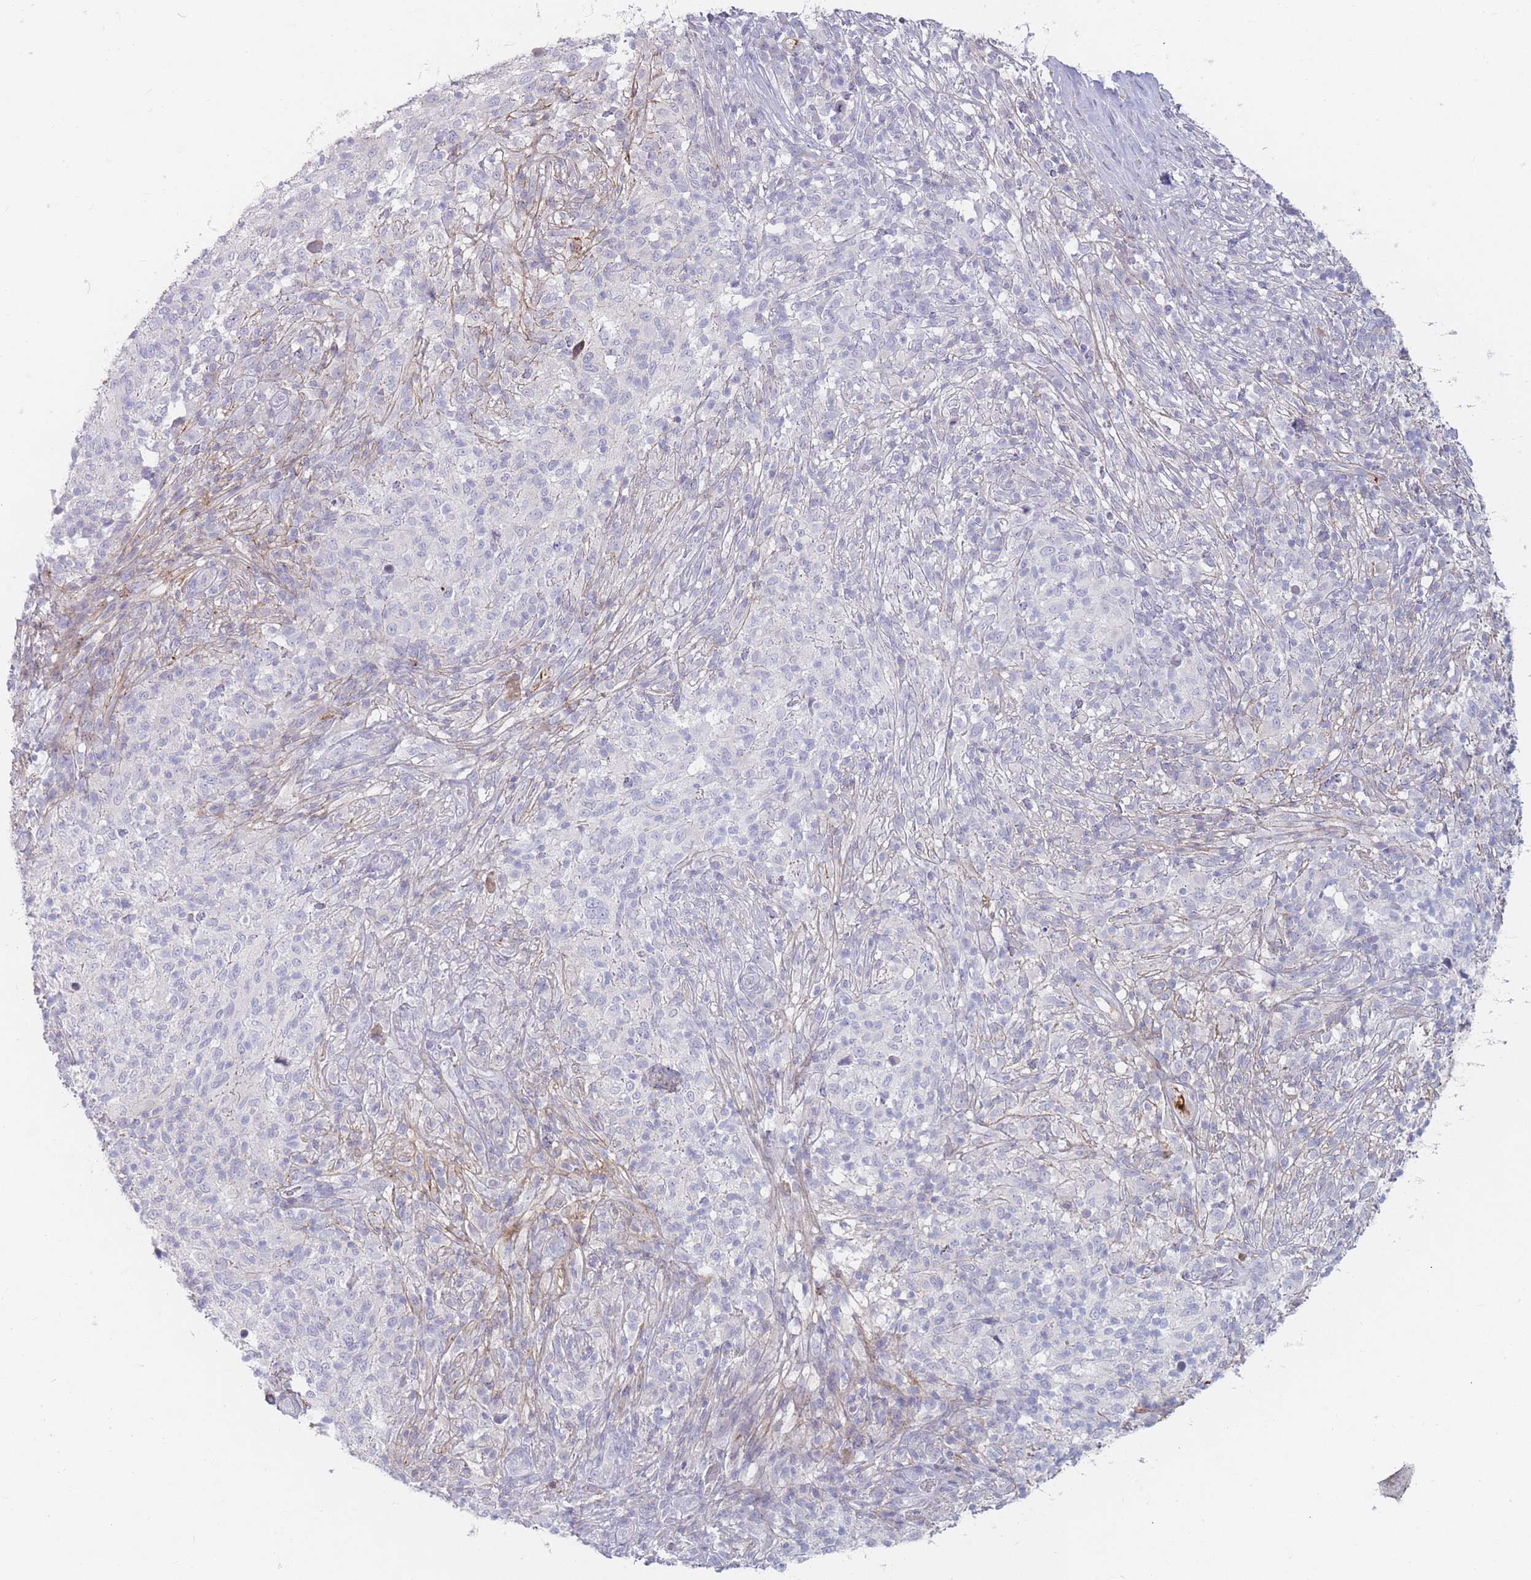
{"staining": {"intensity": "negative", "quantity": "none", "location": "none"}, "tissue": "melanoma", "cell_type": "Tumor cells", "image_type": "cancer", "snomed": [{"axis": "morphology", "description": "Malignant melanoma, NOS"}, {"axis": "topography", "description": "Skin"}], "caption": "IHC histopathology image of human malignant melanoma stained for a protein (brown), which exhibits no staining in tumor cells.", "gene": "PRG4", "patient": {"sex": "male", "age": 66}}